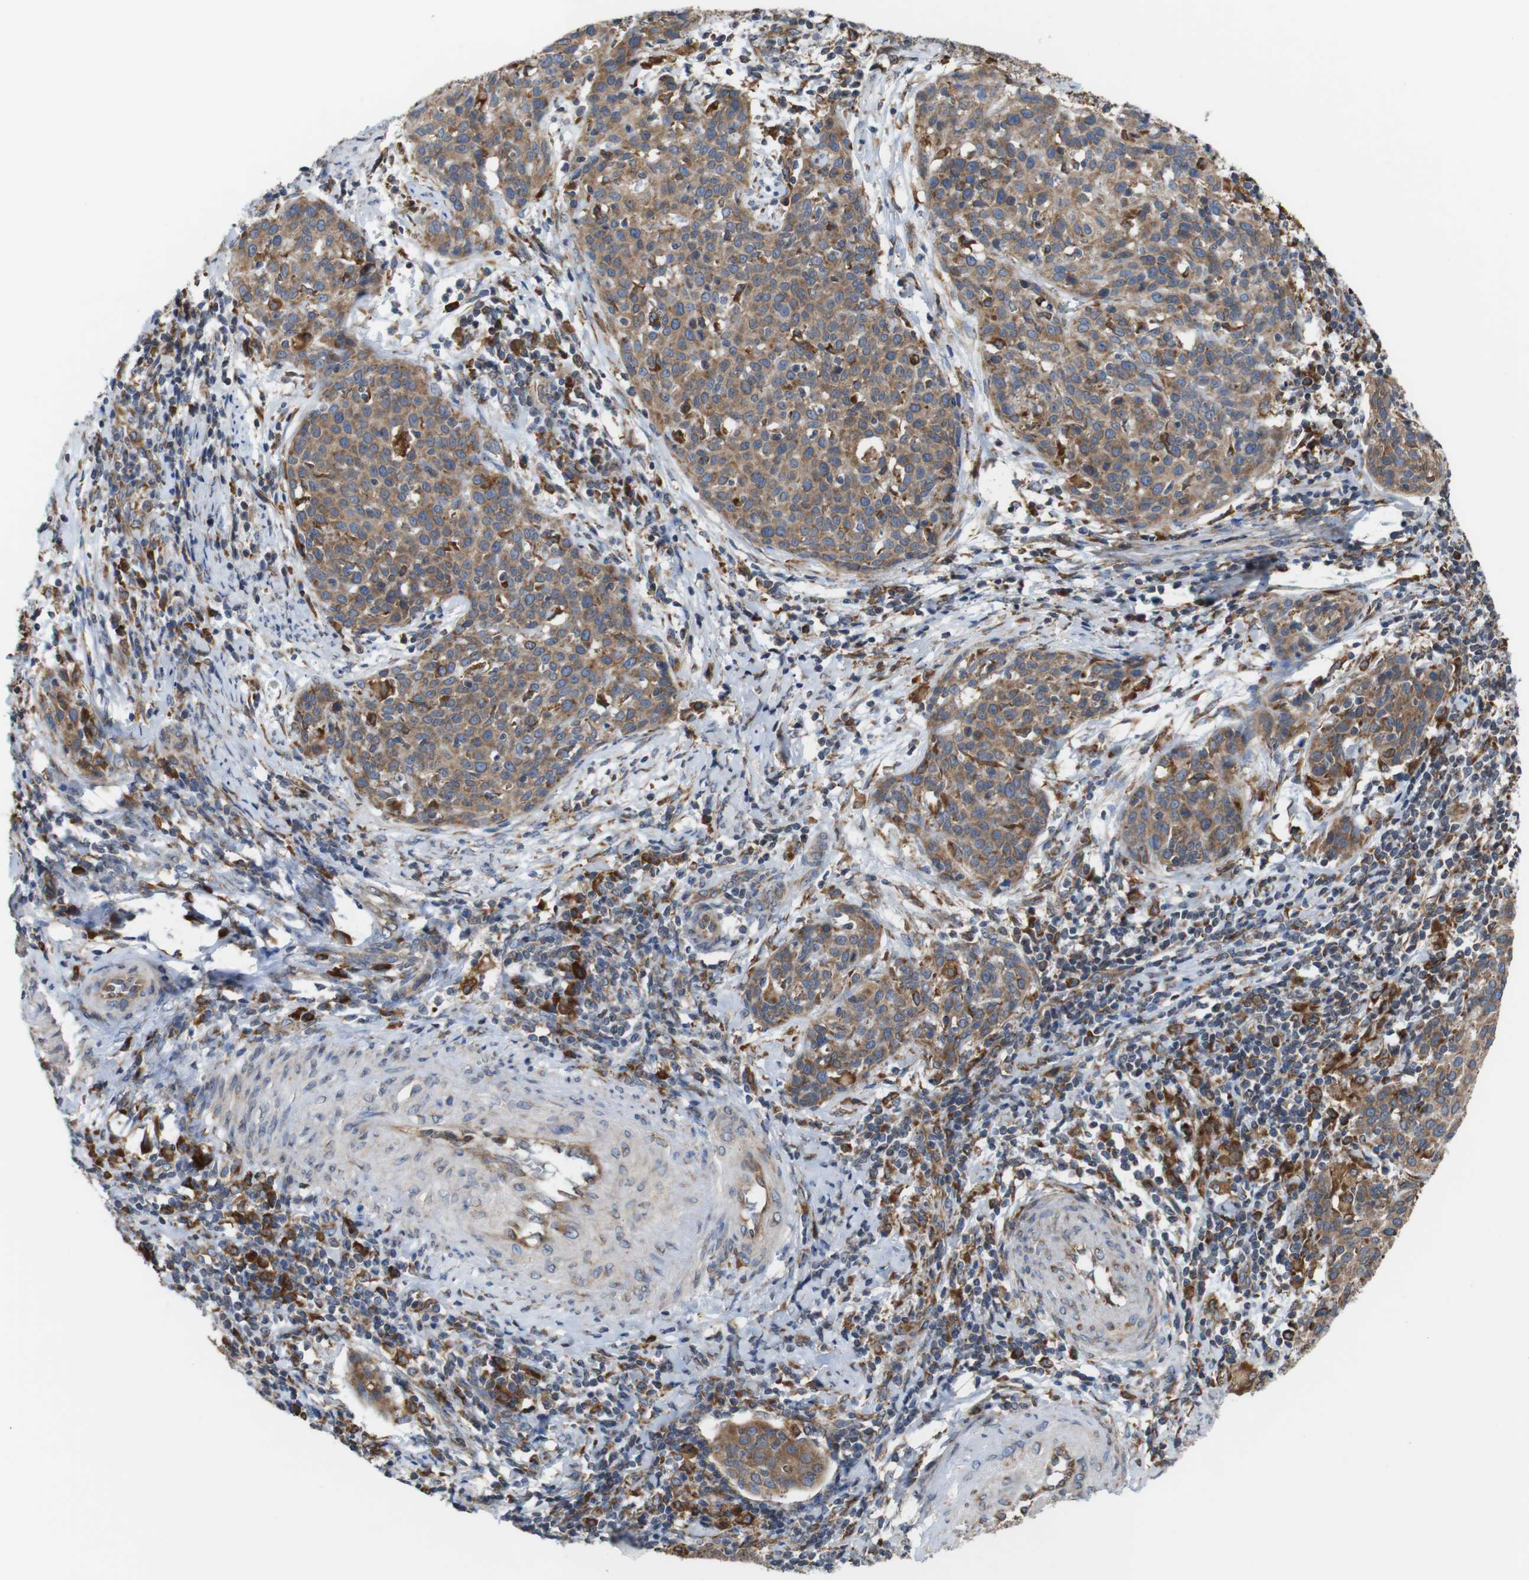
{"staining": {"intensity": "moderate", "quantity": ">75%", "location": "cytoplasmic/membranous"}, "tissue": "cervical cancer", "cell_type": "Tumor cells", "image_type": "cancer", "snomed": [{"axis": "morphology", "description": "Squamous cell carcinoma, NOS"}, {"axis": "topography", "description": "Cervix"}], "caption": "Human cervical cancer (squamous cell carcinoma) stained with a brown dye reveals moderate cytoplasmic/membranous positive positivity in approximately >75% of tumor cells.", "gene": "UGGT1", "patient": {"sex": "female", "age": 38}}